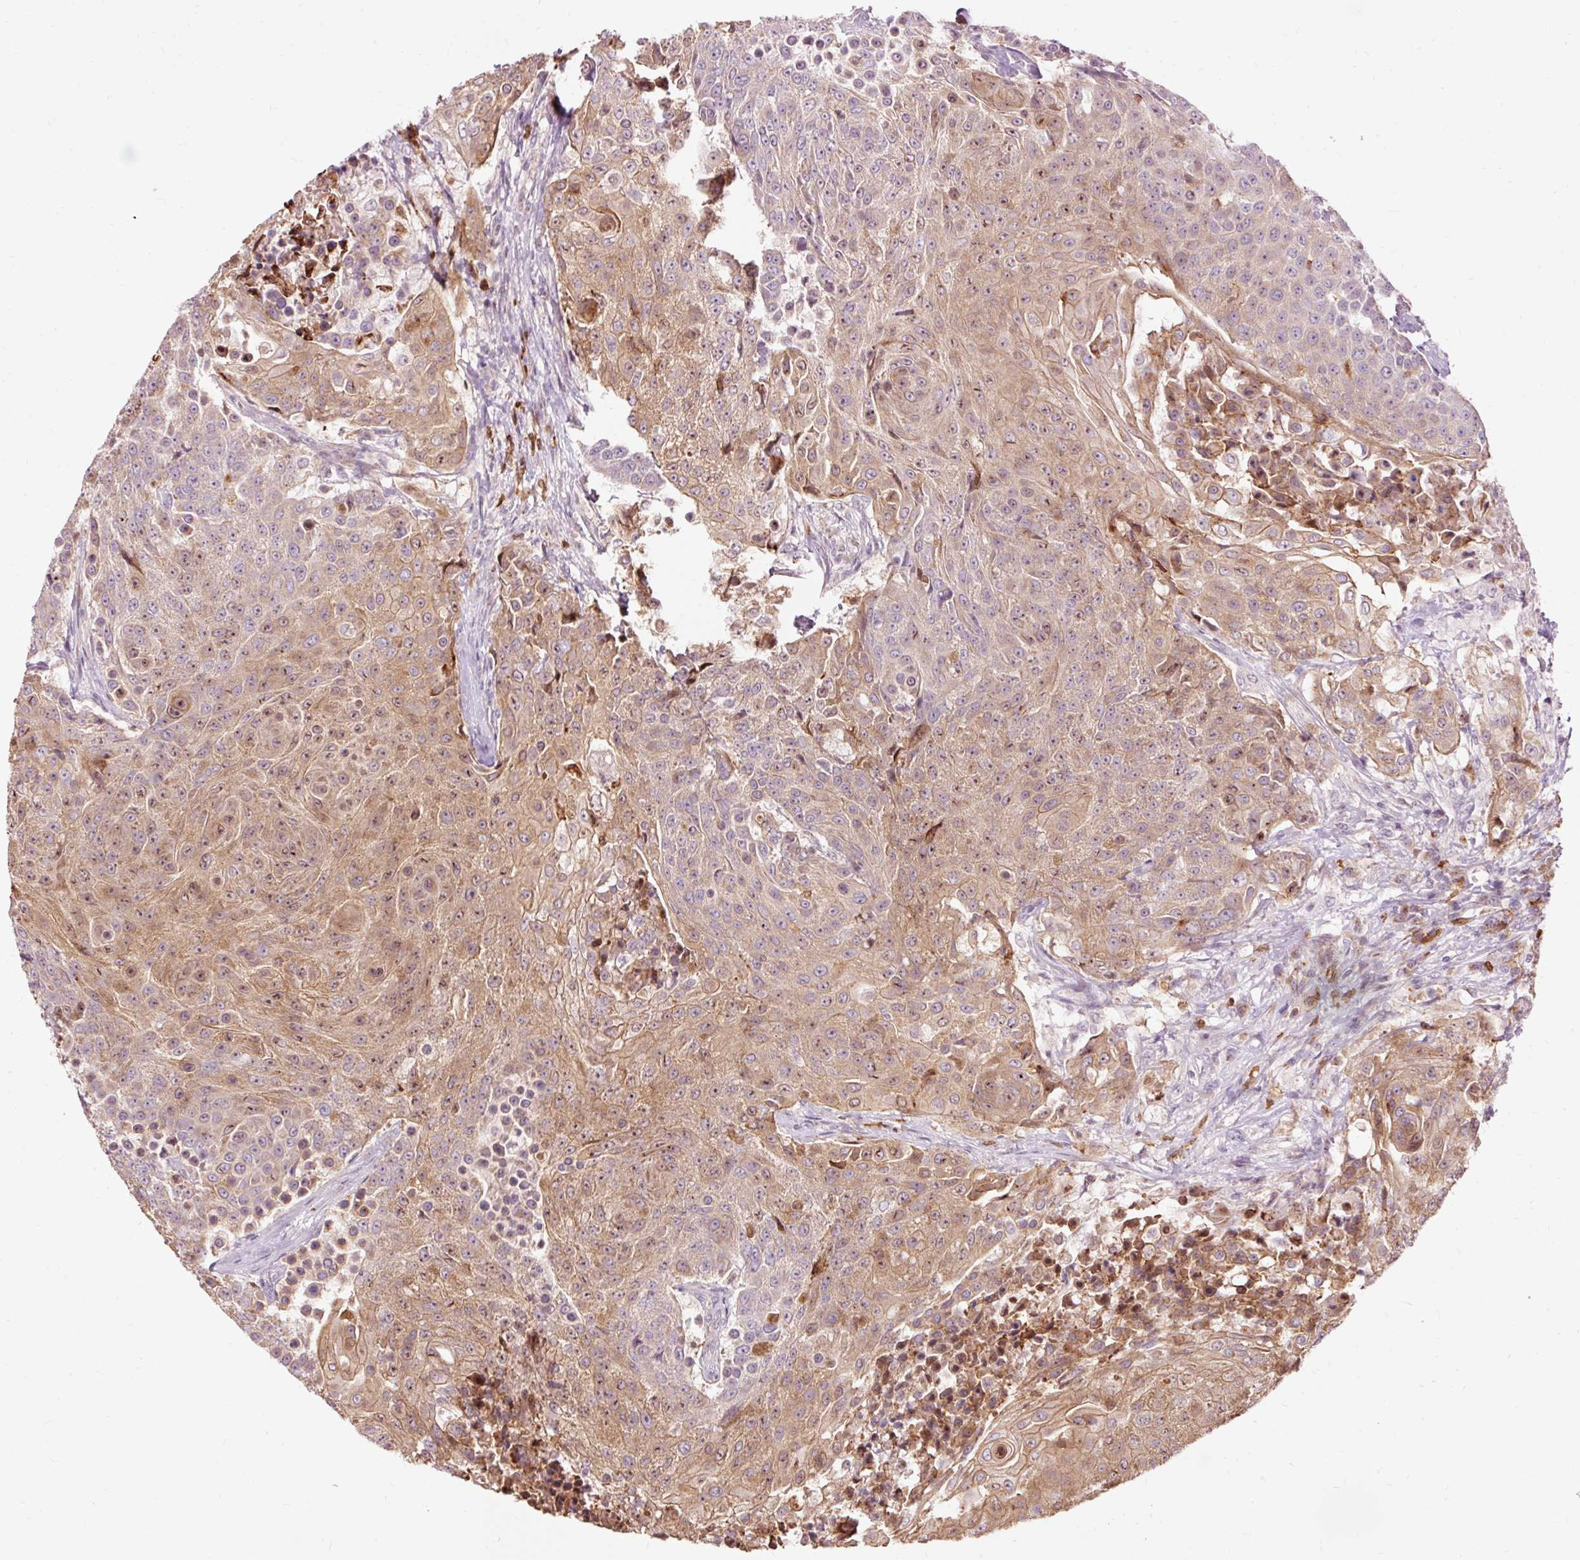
{"staining": {"intensity": "moderate", "quantity": "25%-75%", "location": "cytoplasmic/membranous"}, "tissue": "urothelial cancer", "cell_type": "Tumor cells", "image_type": "cancer", "snomed": [{"axis": "morphology", "description": "Urothelial carcinoma, High grade"}, {"axis": "topography", "description": "Urinary bladder"}], "caption": "Approximately 25%-75% of tumor cells in human urothelial cancer reveal moderate cytoplasmic/membranous protein expression as visualized by brown immunohistochemical staining.", "gene": "PRDX5", "patient": {"sex": "female", "age": 63}}